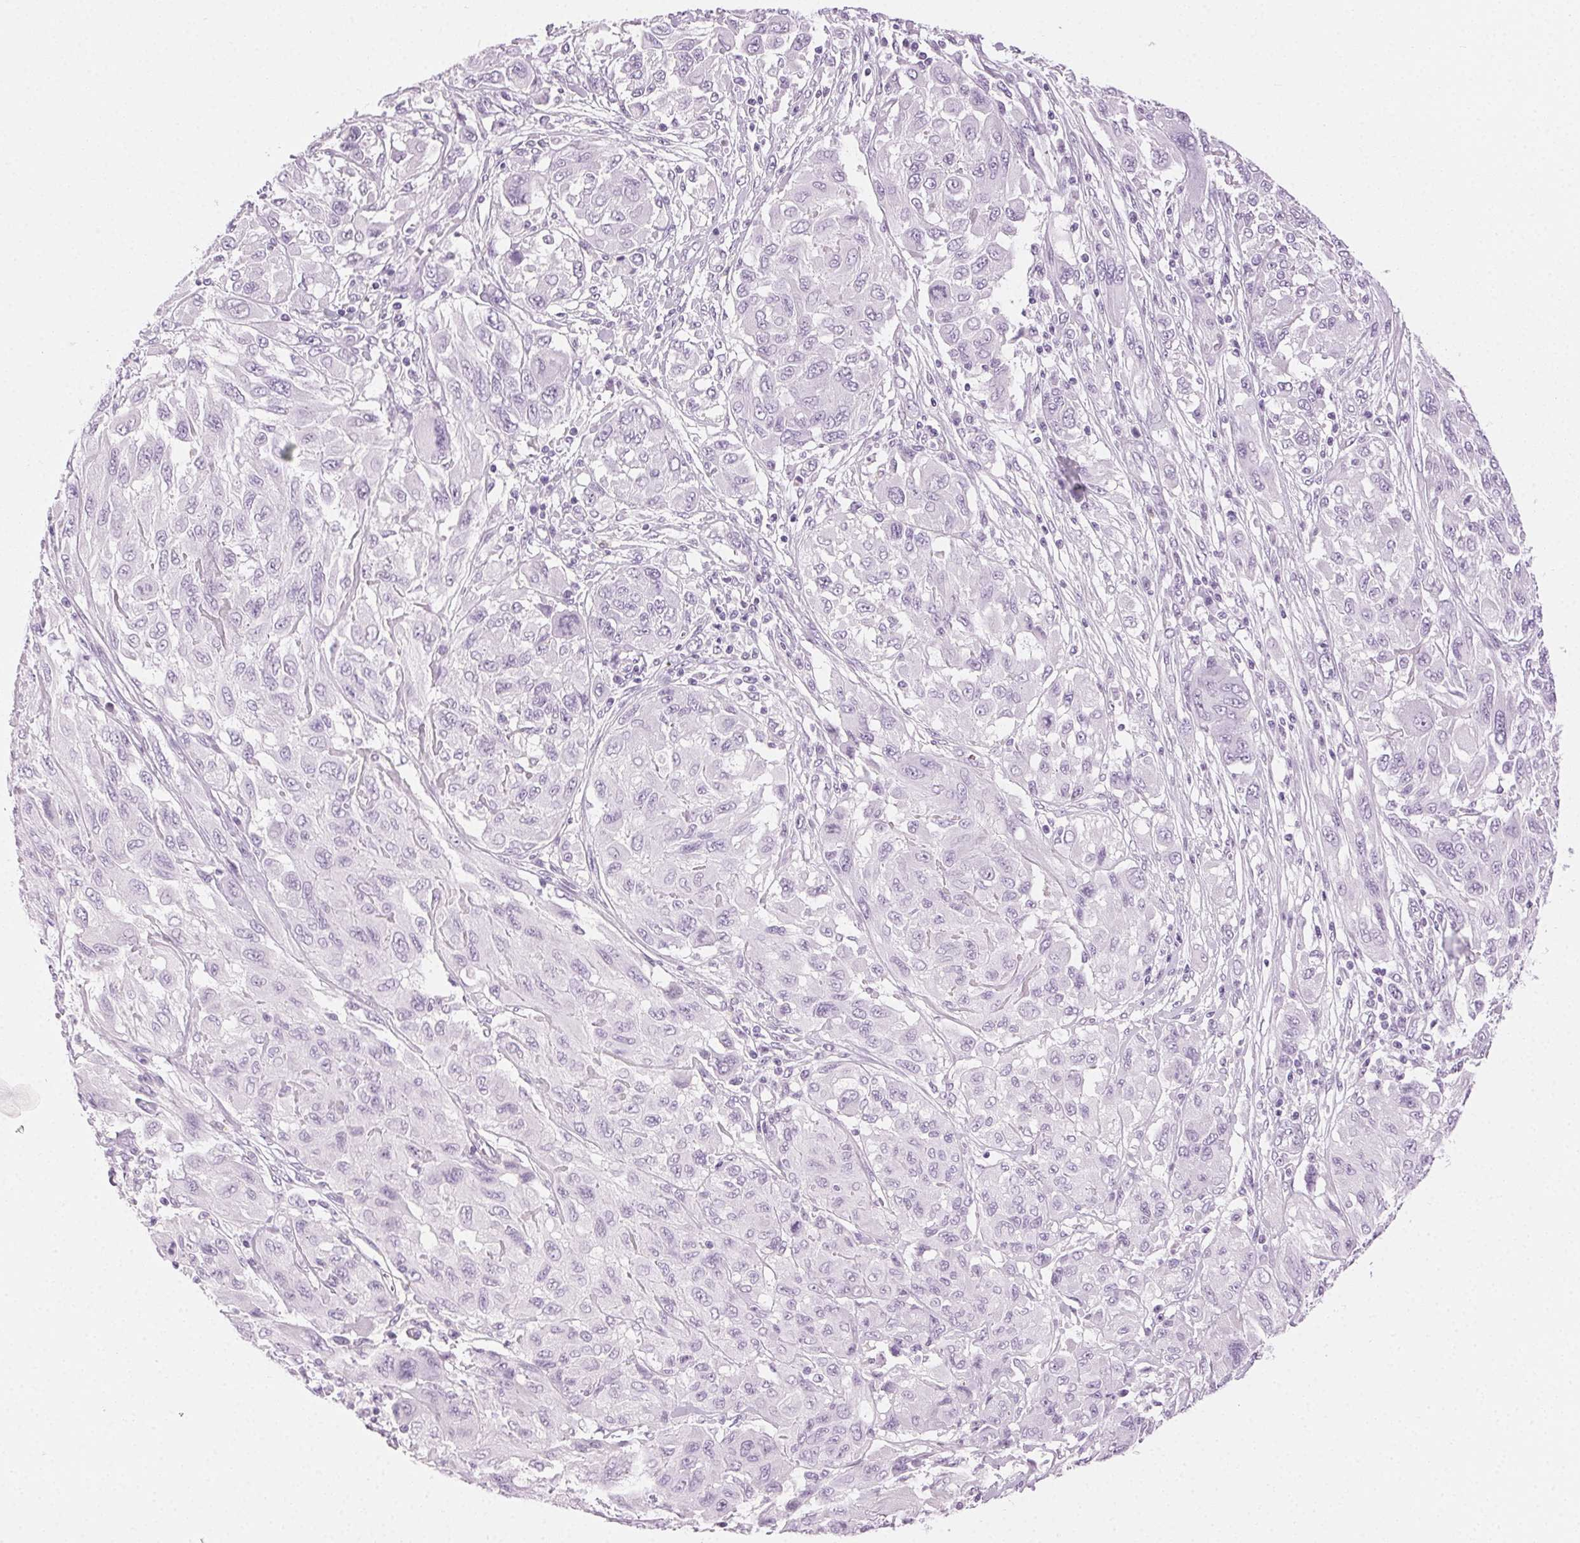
{"staining": {"intensity": "negative", "quantity": "none", "location": "none"}, "tissue": "melanoma", "cell_type": "Tumor cells", "image_type": "cancer", "snomed": [{"axis": "morphology", "description": "Malignant melanoma, NOS"}, {"axis": "topography", "description": "Skin"}], "caption": "Micrograph shows no protein expression in tumor cells of malignant melanoma tissue.", "gene": "MPO", "patient": {"sex": "female", "age": 91}}